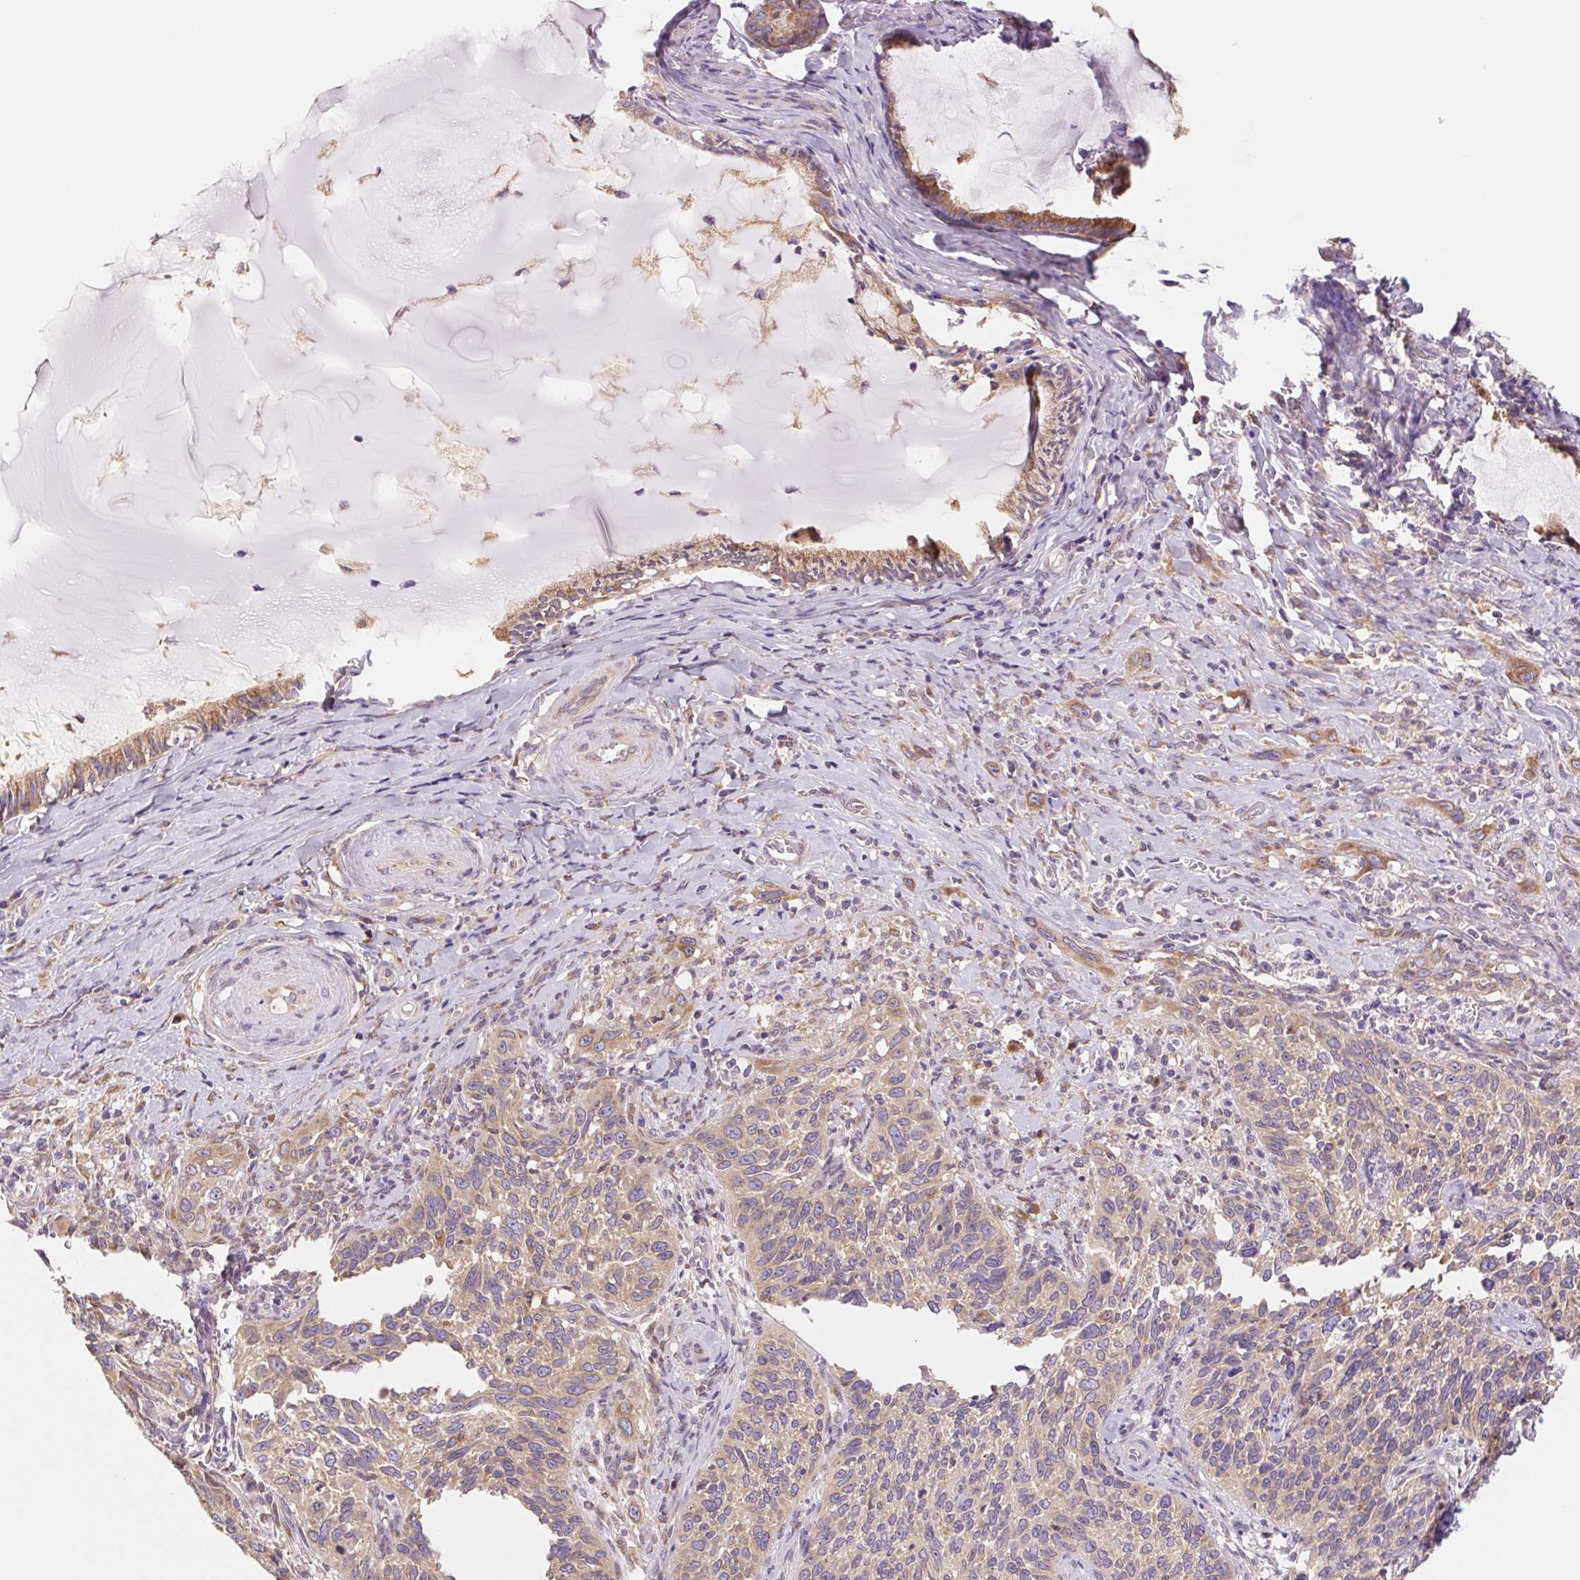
{"staining": {"intensity": "weak", "quantity": "25%-75%", "location": "cytoplasmic/membranous"}, "tissue": "cervical cancer", "cell_type": "Tumor cells", "image_type": "cancer", "snomed": [{"axis": "morphology", "description": "Squamous cell carcinoma, NOS"}, {"axis": "topography", "description": "Cervix"}], "caption": "Brown immunohistochemical staining in human squamous cell carcinoma (cervical) reveals weak cytoplasmic/membranous expression in about 25%-75% of tumor cells.", "gene": "RAB1A", "patient": {"sex": "female", "age": 51}}